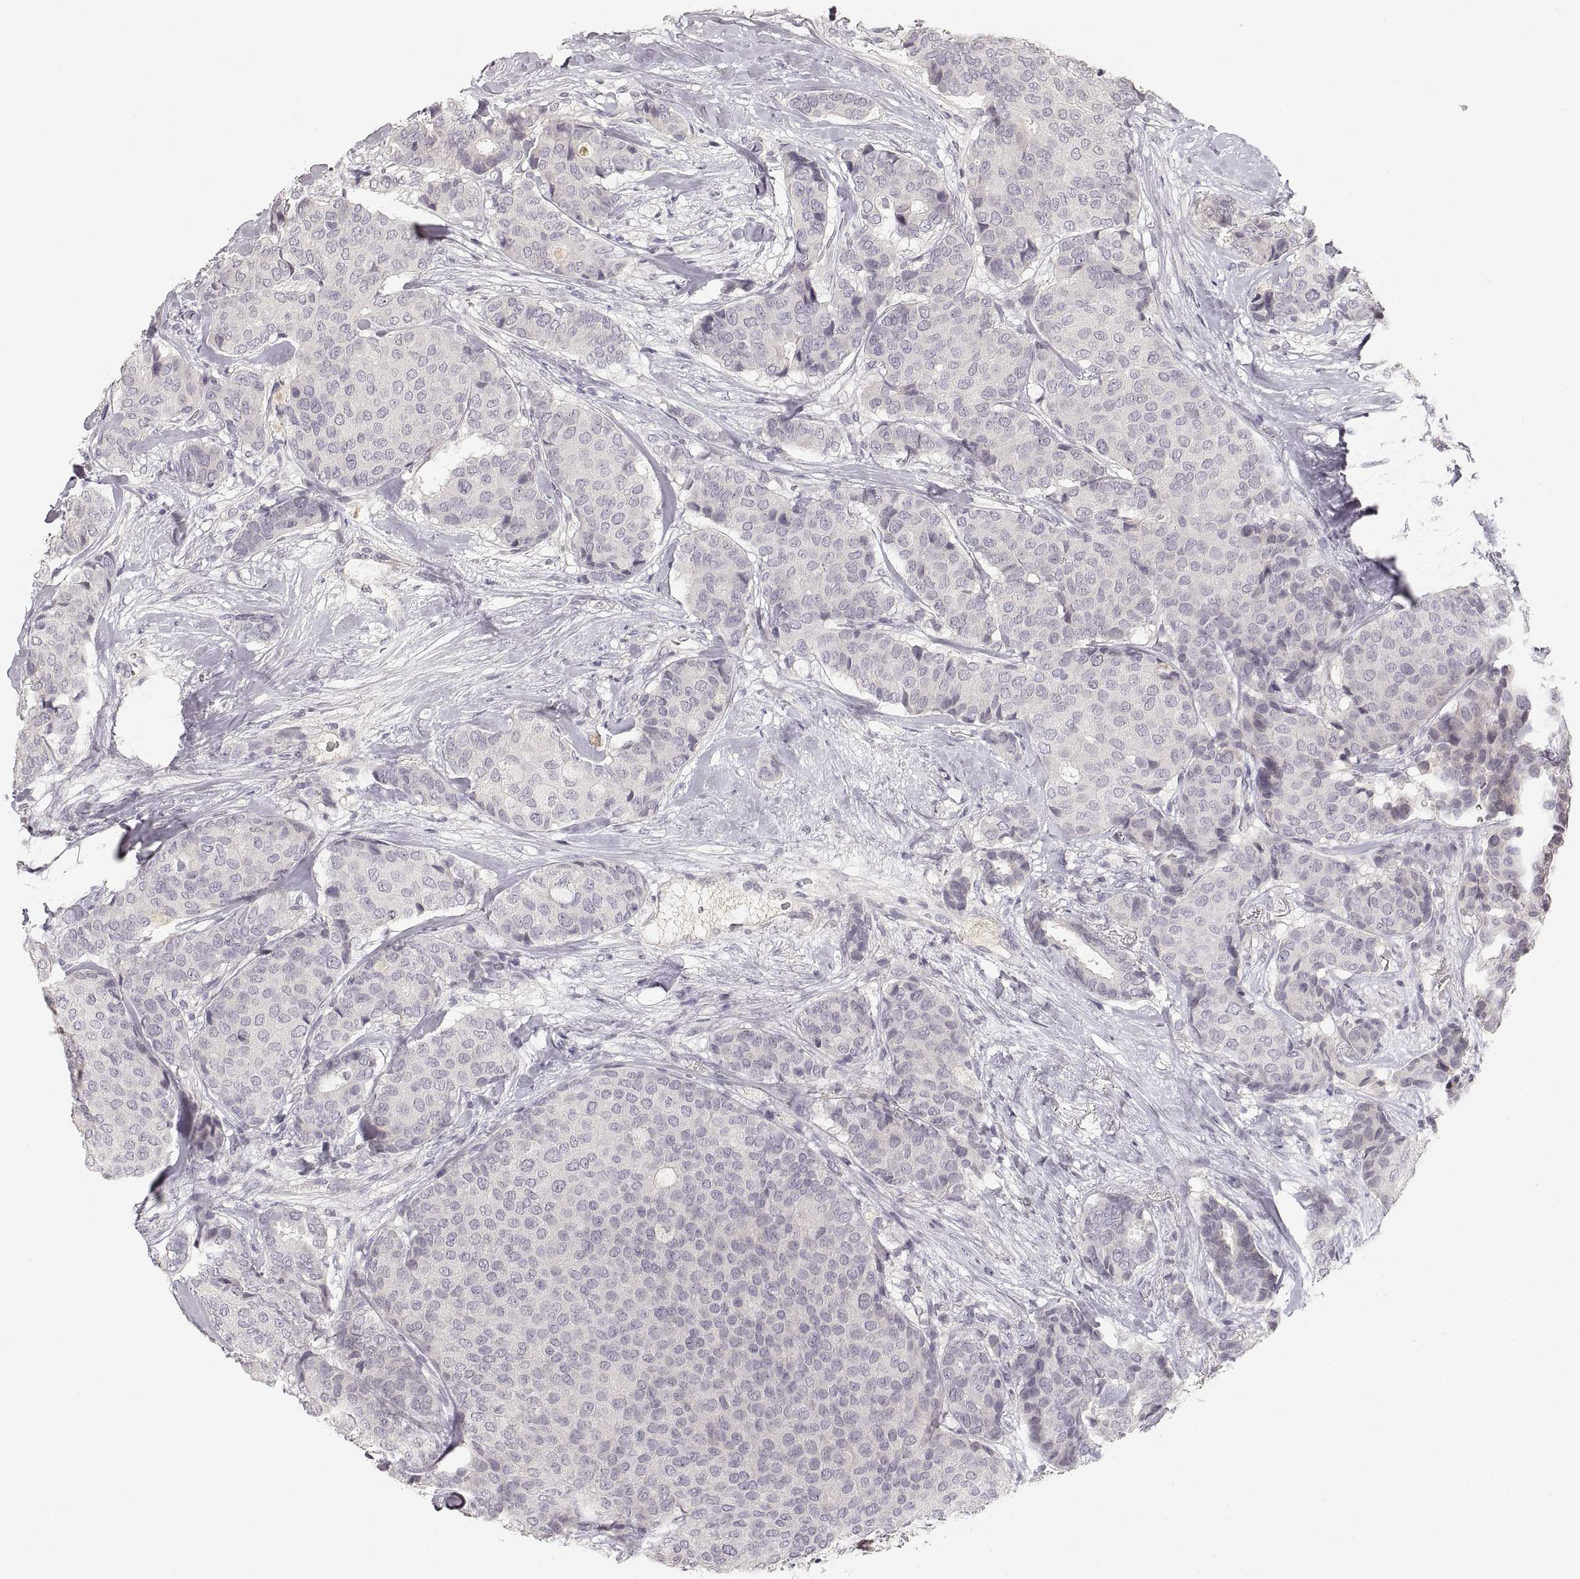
{"staining": {"intensity": "negative", "quantity": "none", "location": "none"}, "tissue": "breast cancer", "cell_type": "Tumor cells", "image_type": "cancer", "snomed": [{"axis": "morphology", "description": "Duct carcinoma"}, {"axis": "topography", "description": "Breast"}], "caption": "Immunohistochemistry (IHC) histopathology image of breast intraductal carcinoma stained for a protein (brown), which displays no expression in tumor cells. (DAB immunohistochemistry (IHC) visualized using brightfield microscopy, high magnification).", "gene": "RUNDC3A", "patient": {"sex": "female", "age": 75}}